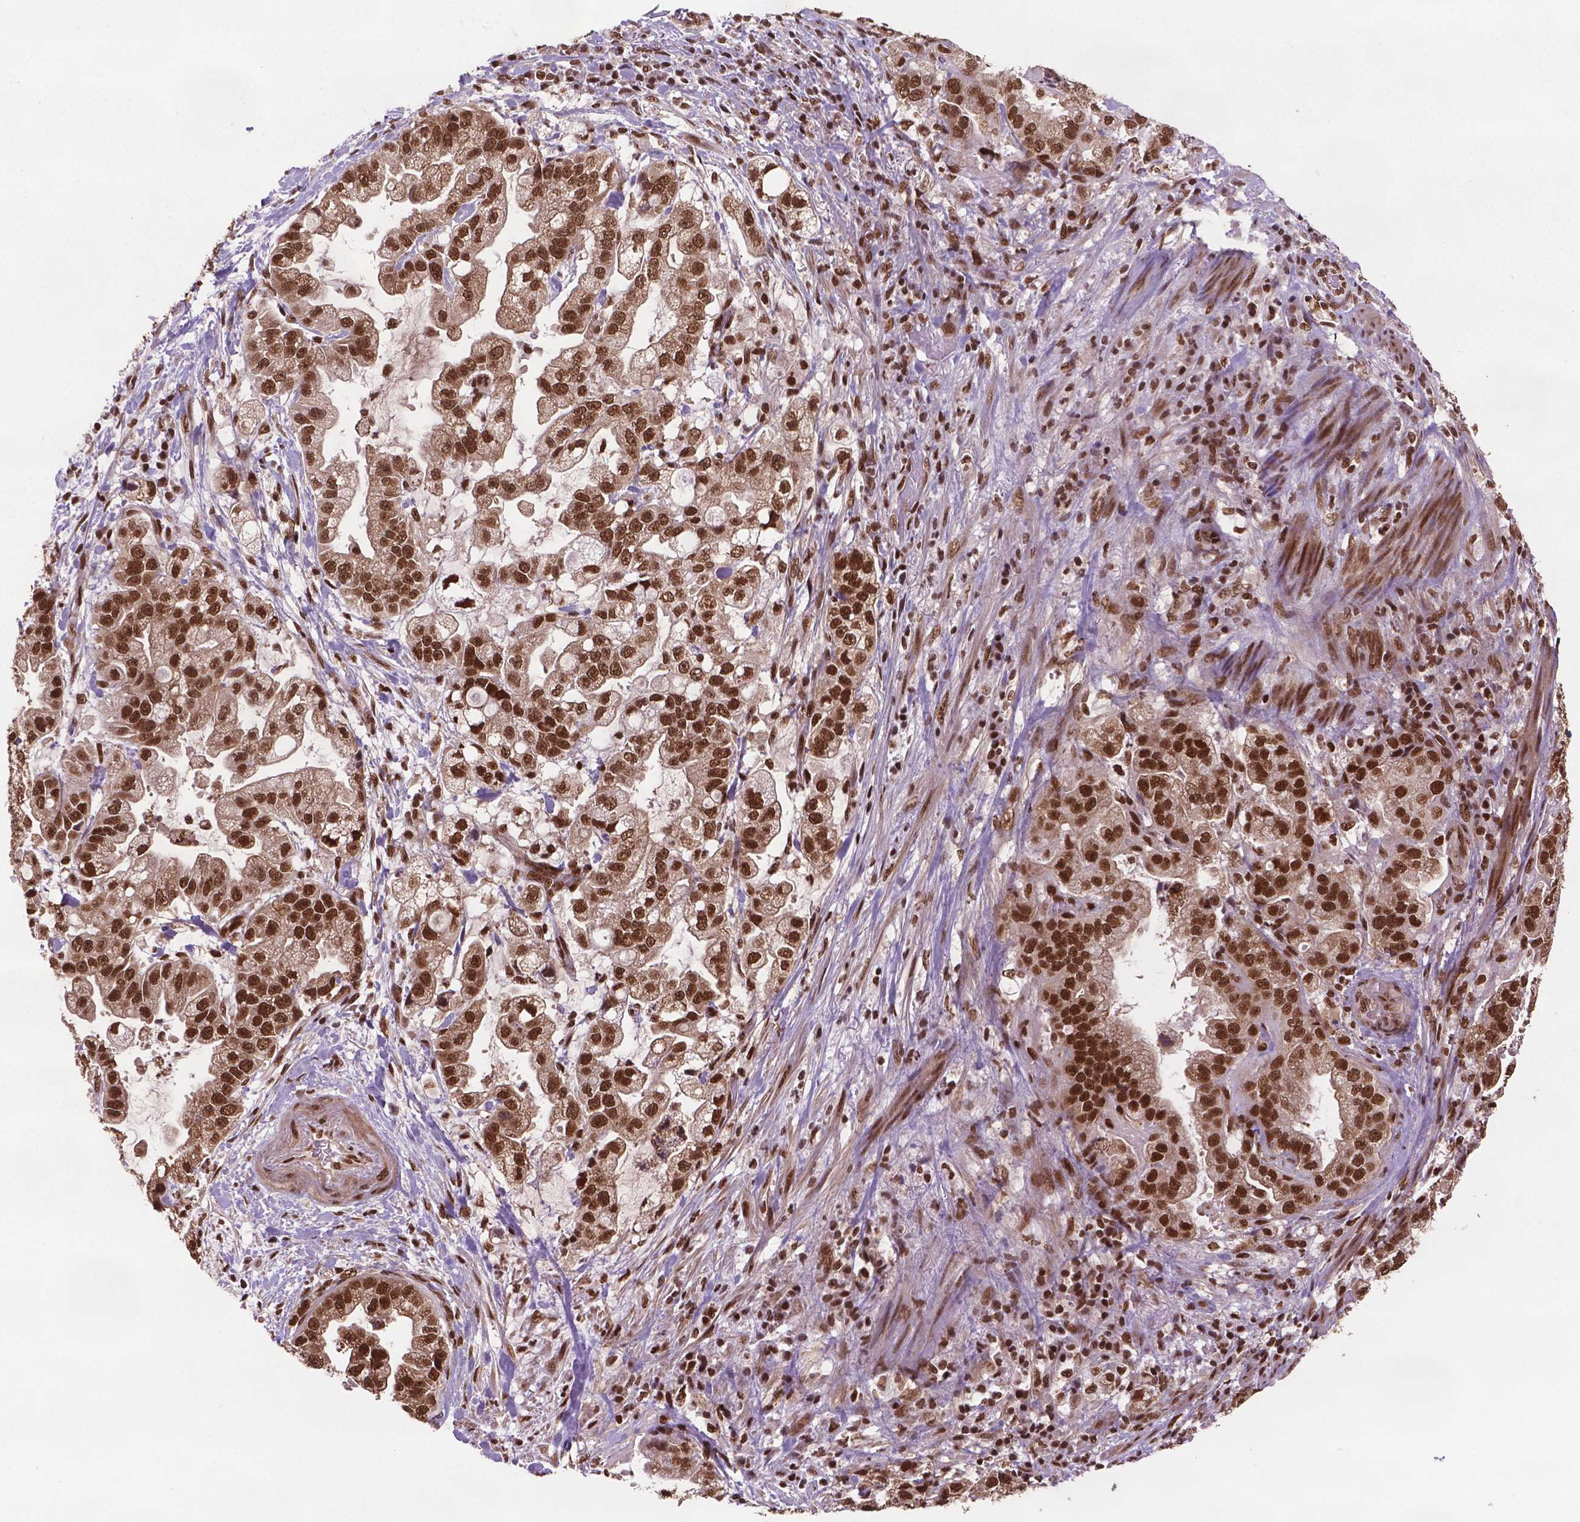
{"staining": {"intensity": "strong", "quantity": ">75%", "location": "nuclear"}, "tissue": "stomach cancer", "cell_type": "Tumor cells", "image_type": "cancer", "snomed": [{"axis": "morphology", "description": "Adenocarcinoma, NOS"}, {"axis": "topography", "description": "Stomach"}], "caption": "An immunohistochemistry photomicrograph of tumor tissue is shown. Protein staining in brown labels strong nuclear positivity in stomach cancer within tumor cells.", "gene": "SIRT6", "patient": {"sex": "male", "age": 59}}